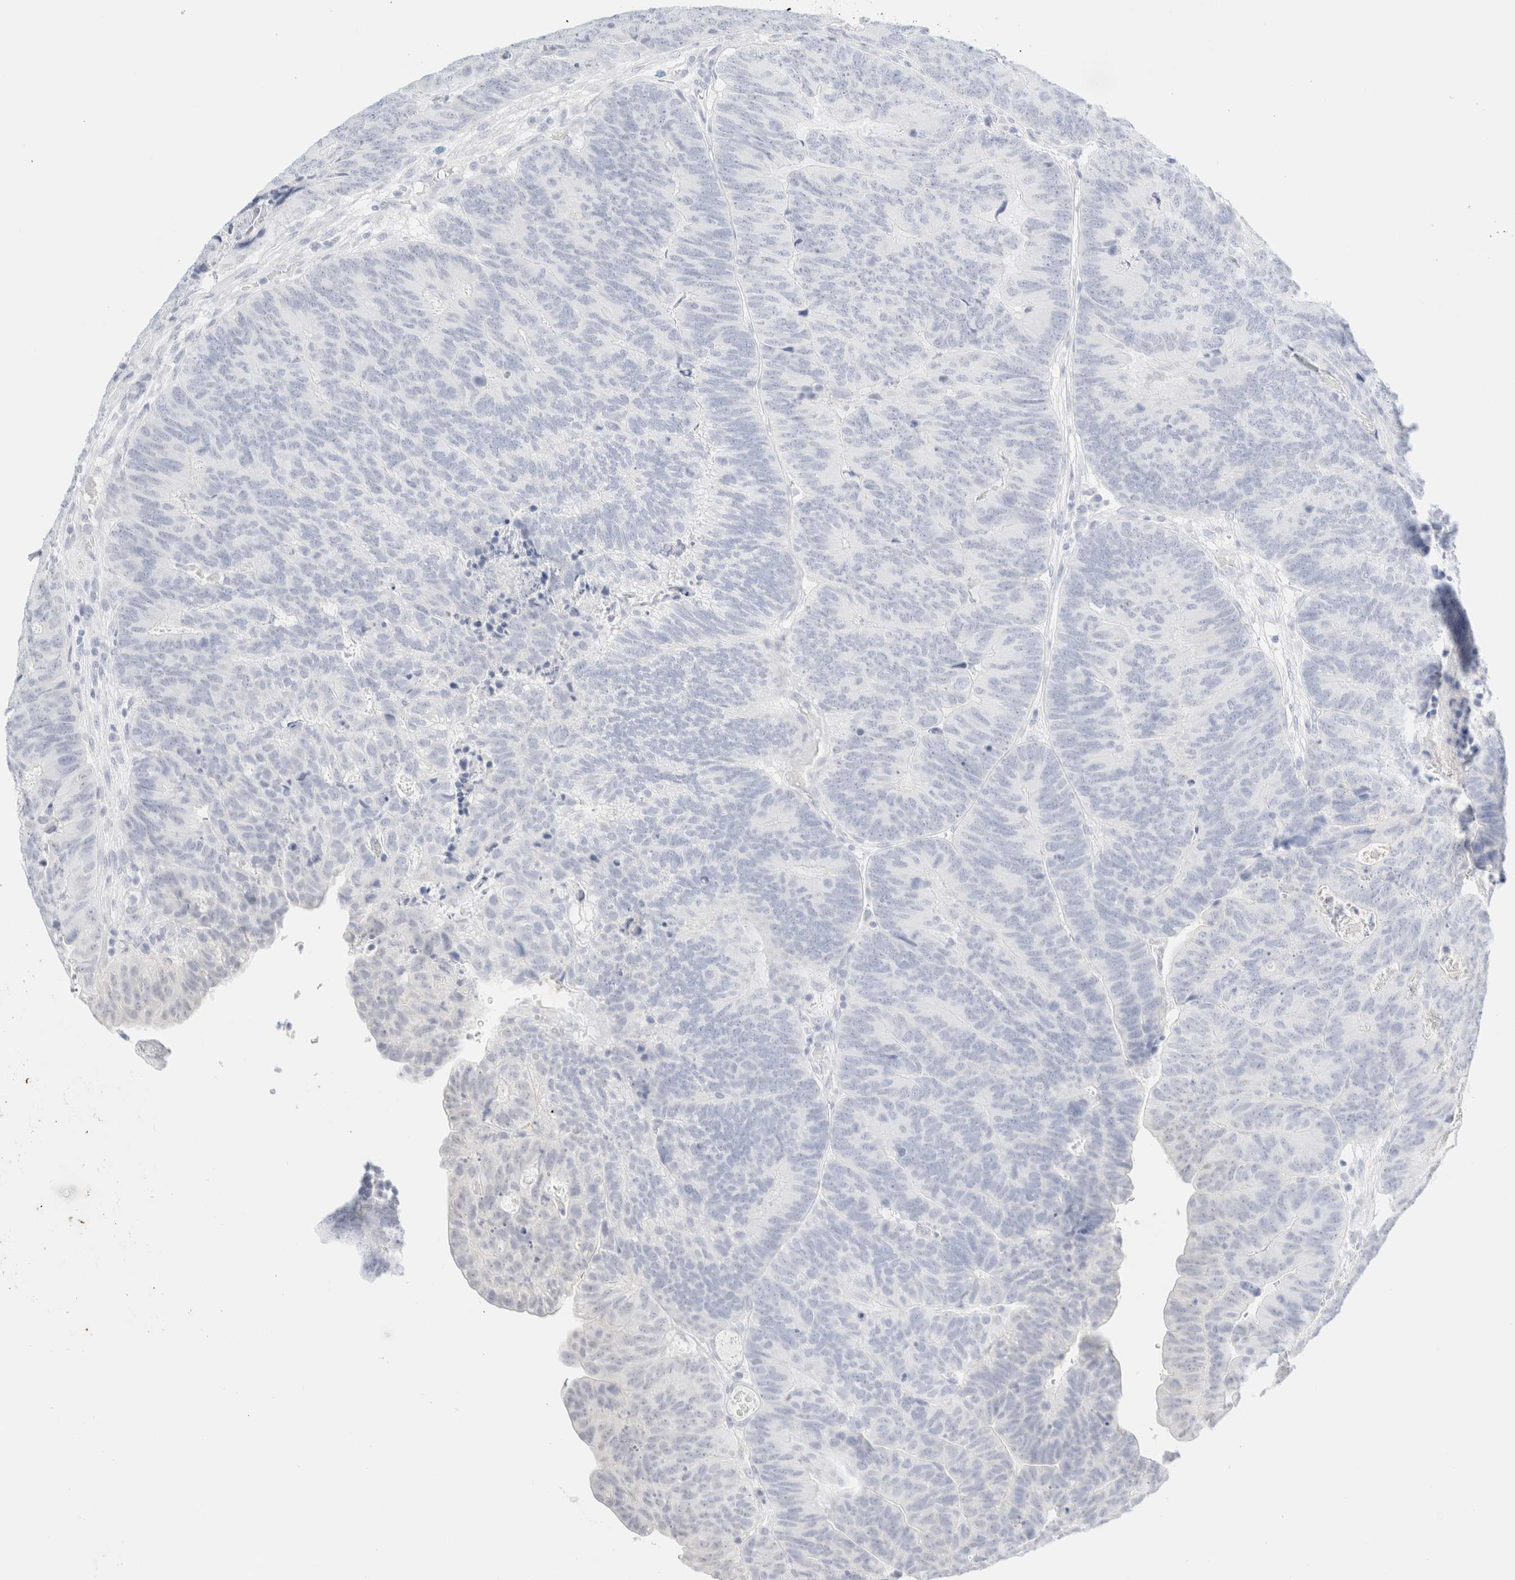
{"staining": {"intensity": "negative", "quantity": "none", "location": "none"}, "tissue": "colorectal cancer", "cell_type": "Tumor cells", "image_type": "cancer", "snomed": [{"axis": "morphology", "description": "Adenocarcinoma, NOS"}, {"axis": "topography", "description": "Colon"}], "caption": "This is an immunohistochemistry micrograph of human adenocarcinoma (colorectal). There is no expression in tumor cells.", "gene": "KRT15", "patient": {"sex": "female", "age": 67}}